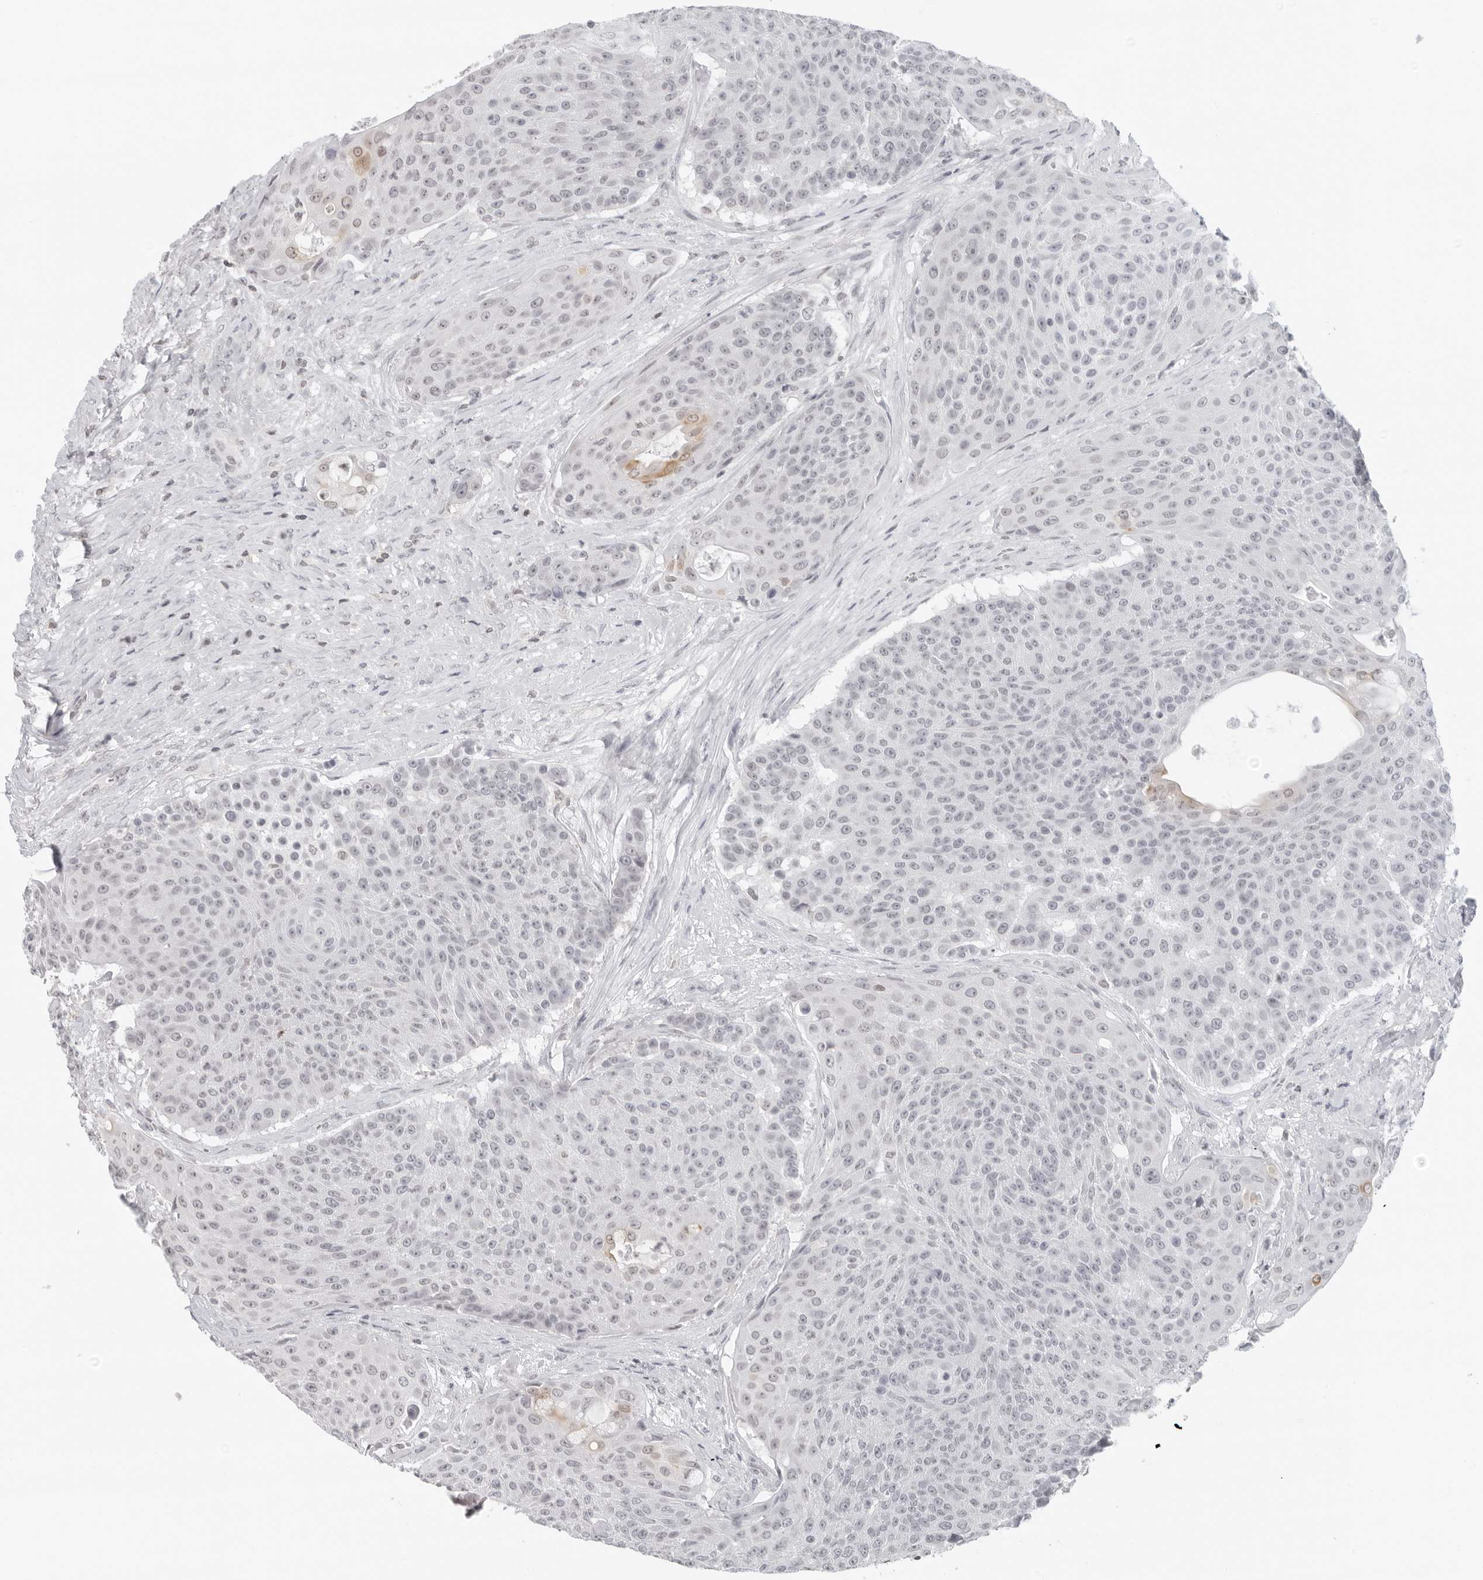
{"staining": {"intensity": "negative", "quantity": "none", "location": "none"}, "tissue": "urothelial cancer", "cell_type": "Tumor cells", "image_type": "cancer", "snomed": [{"axis": "morphology", "description": "Urothelial carcinoma, High grade"}, {"axis": "topography", "description": "Urinary bladder"}], "caption": "Immunohistochemical staining of urothelial cancer shows no significant expression in tumor cells. Nuclei are stained in blue.", "gene": "FLG2", "patient": {"sex": "female", "age": 63}}